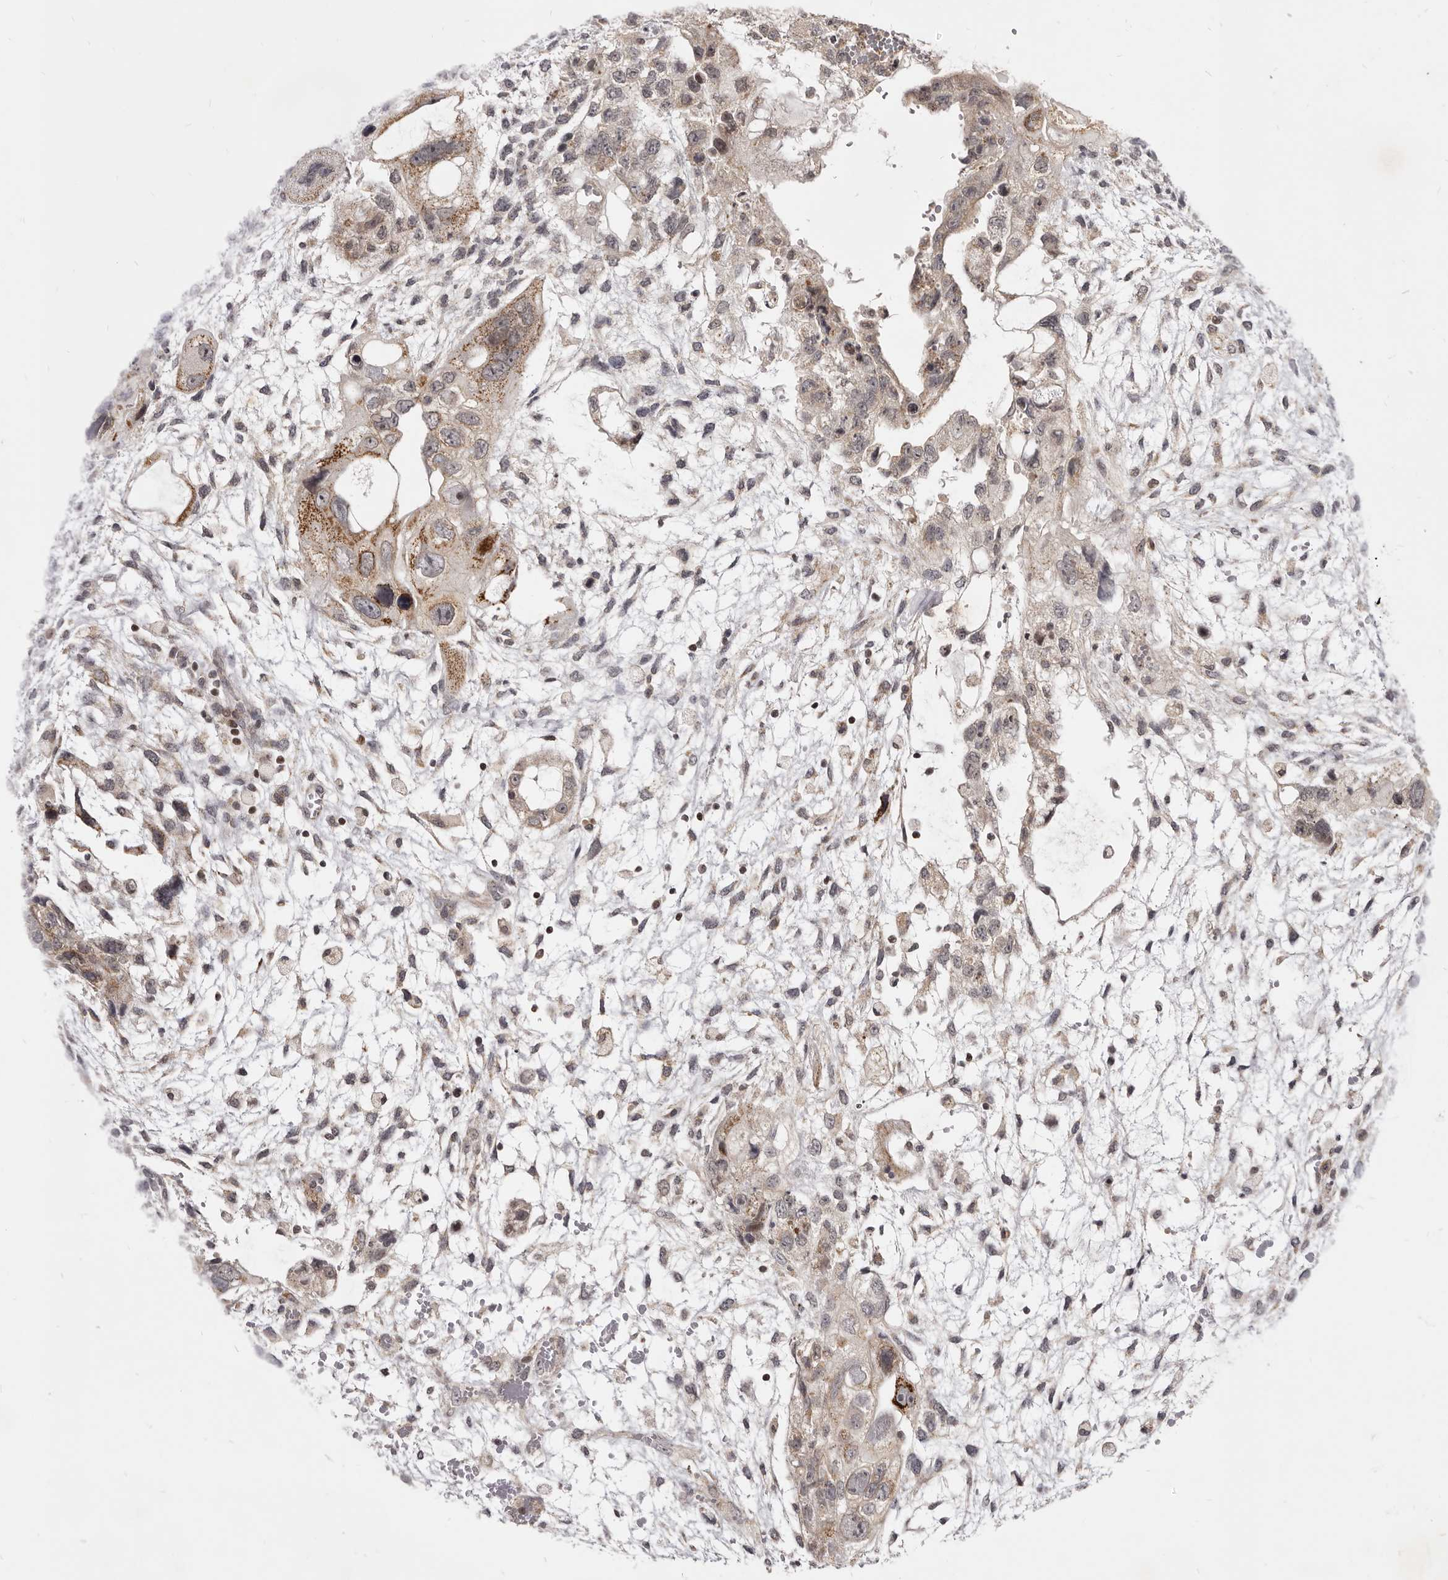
{"staining": {"intensity": "moderate", "quantity": "<25%", "location": "cytoplasmic/membranous"}, "tissue": "testis cancer", "cell_type": "Tumor cells", "image_type": "cancer", "snomed": [{"axis": "morphology", "description": "Carcinoma, Embryonal, NOS"}, {"axis": "topography", "description": "Testis"}], "caption": "Protein expression analysis of human embryonal carcinoma (testis) reveals moderate cytoplasmic/membranous expression in approximately <25% of tumor cells.", "gene": "THUMPD1", "patient": {"sex": "male", "age": 36}}